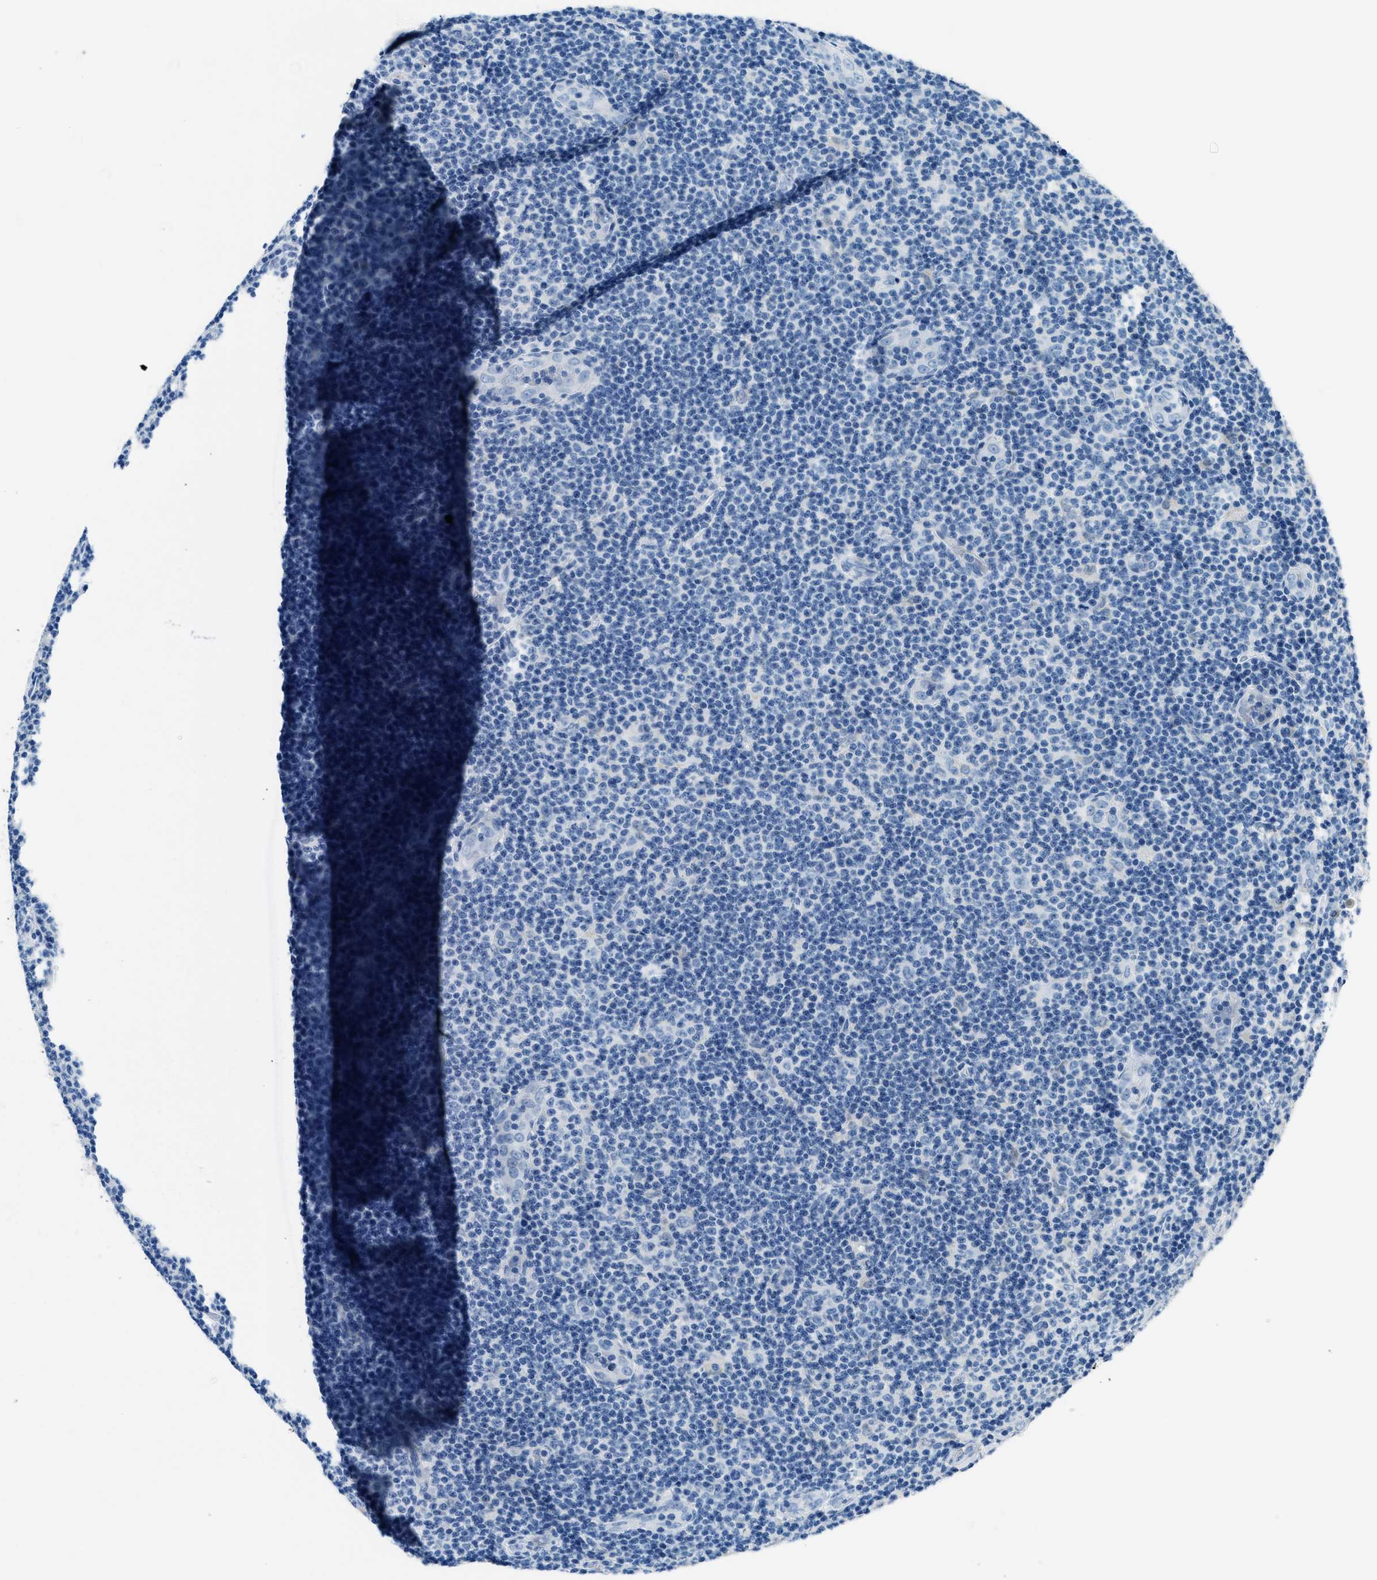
{"staining": {"intensity": "negative", "quantity": "none", "location": "none"}, "tissue": "lymphoma", "cell_type": "Tumor cells", "image_type": "cancer", "snomed": [{"axis": "morphology", "description": "Malignant lymphoma, non-Hodgkin's type, Low grade"}, {"axis": "topography", "description": "Lymph node"}], "caption": "Lymphoma was stained to show a protein in brown. There is no significant expression in tumor cells.", "gene": "CLDN18", "patient": {"sex": "male", "age": 83}}